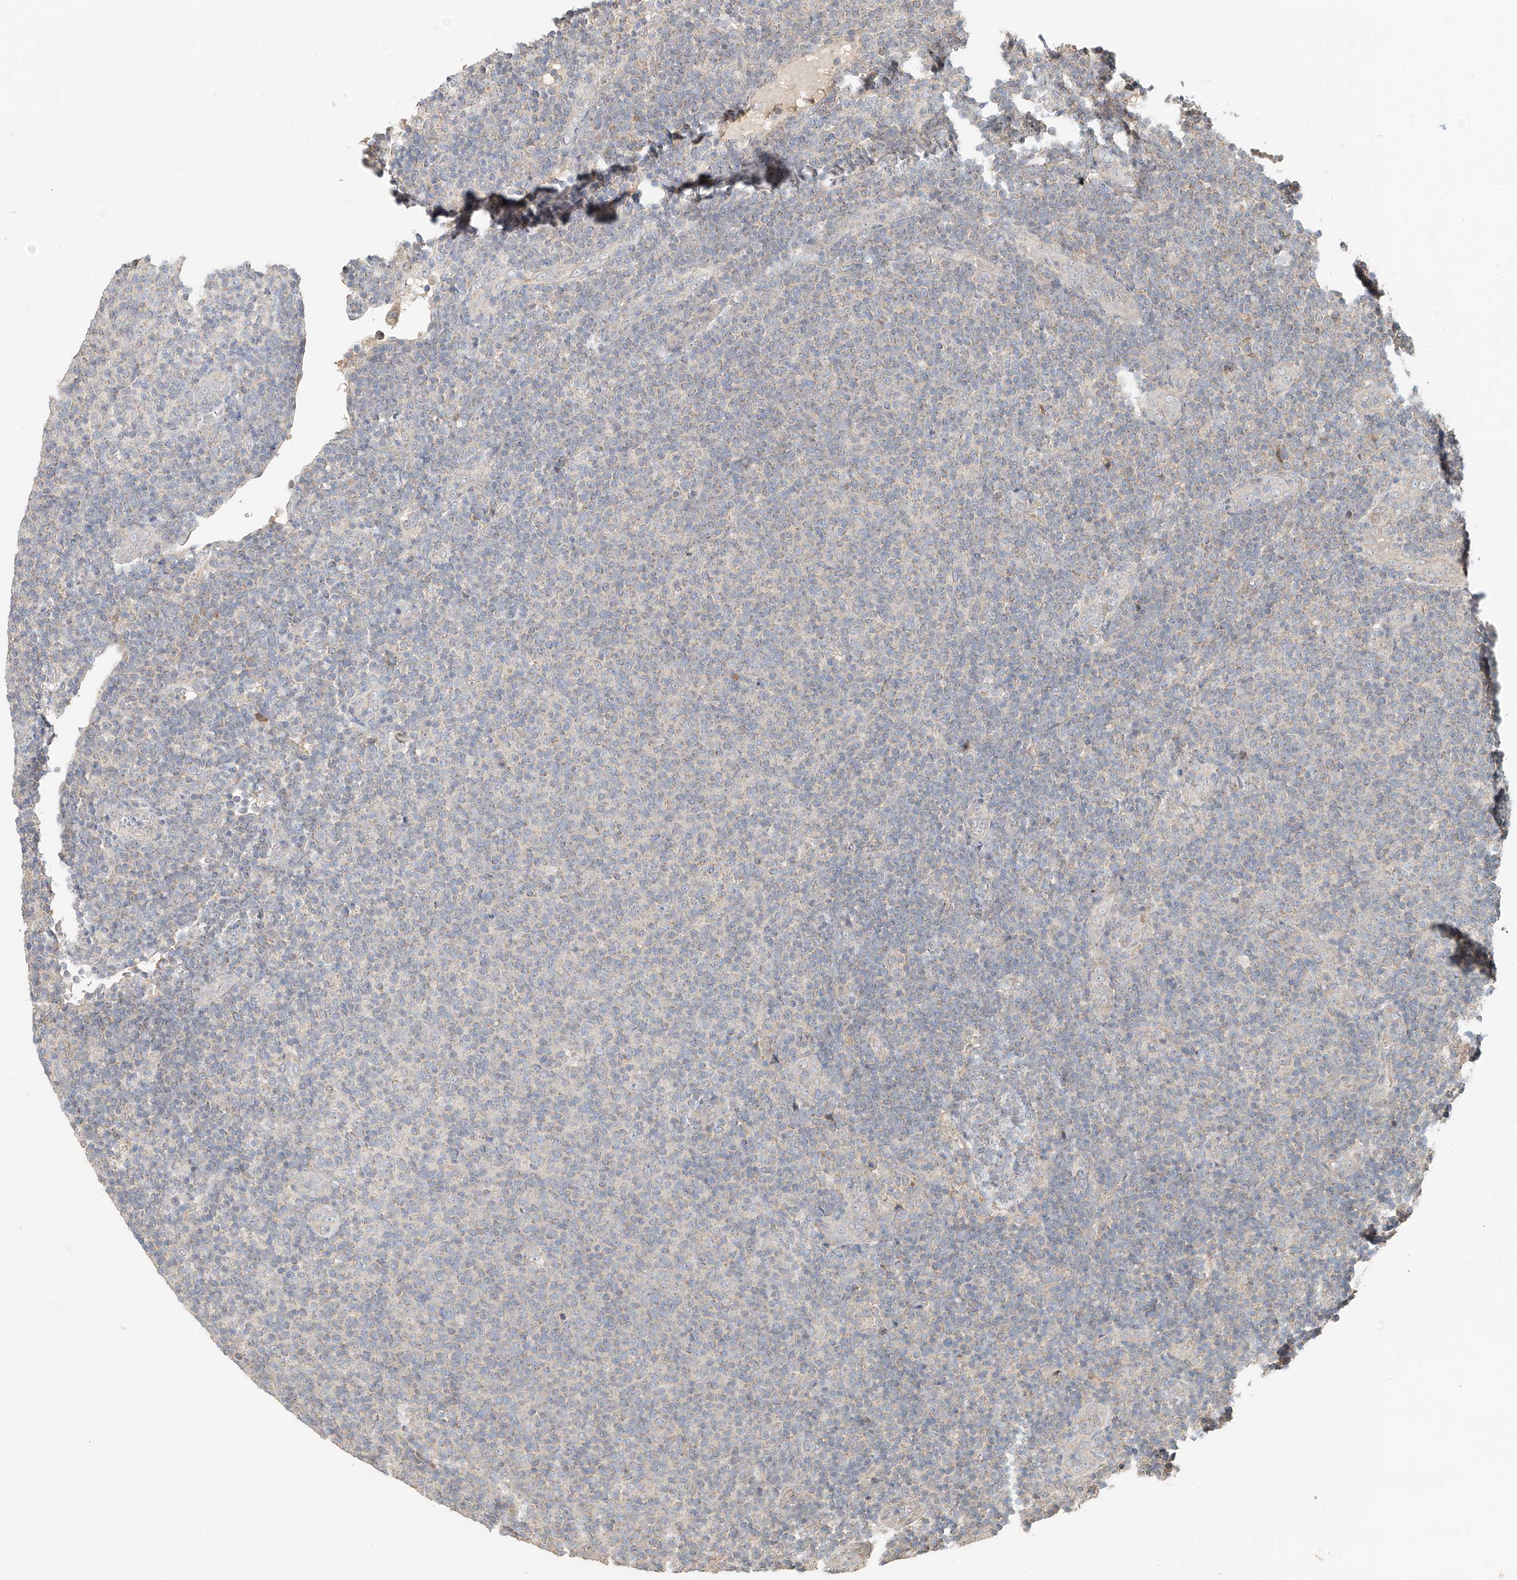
{"staining": {"intensity": "negative", "quantity": "none", "location": "none"}, "tissue": "lymphoma", "cell_type": "Tumor cells", "image_type": "cancer", "snomed": [{"axis": "morphology", "description": "Malignant lymphoma, non-Hodgkin's type, Low grade"}, {"axis": "topography", "description": "Lymph node"}], "caption": "Tumor cells show no significant positivity in low-grade malignant lymphoma, non-Hodgkin's type.", "gene": "TMEM61", "patient": {"sex": "male", "age": 66}}